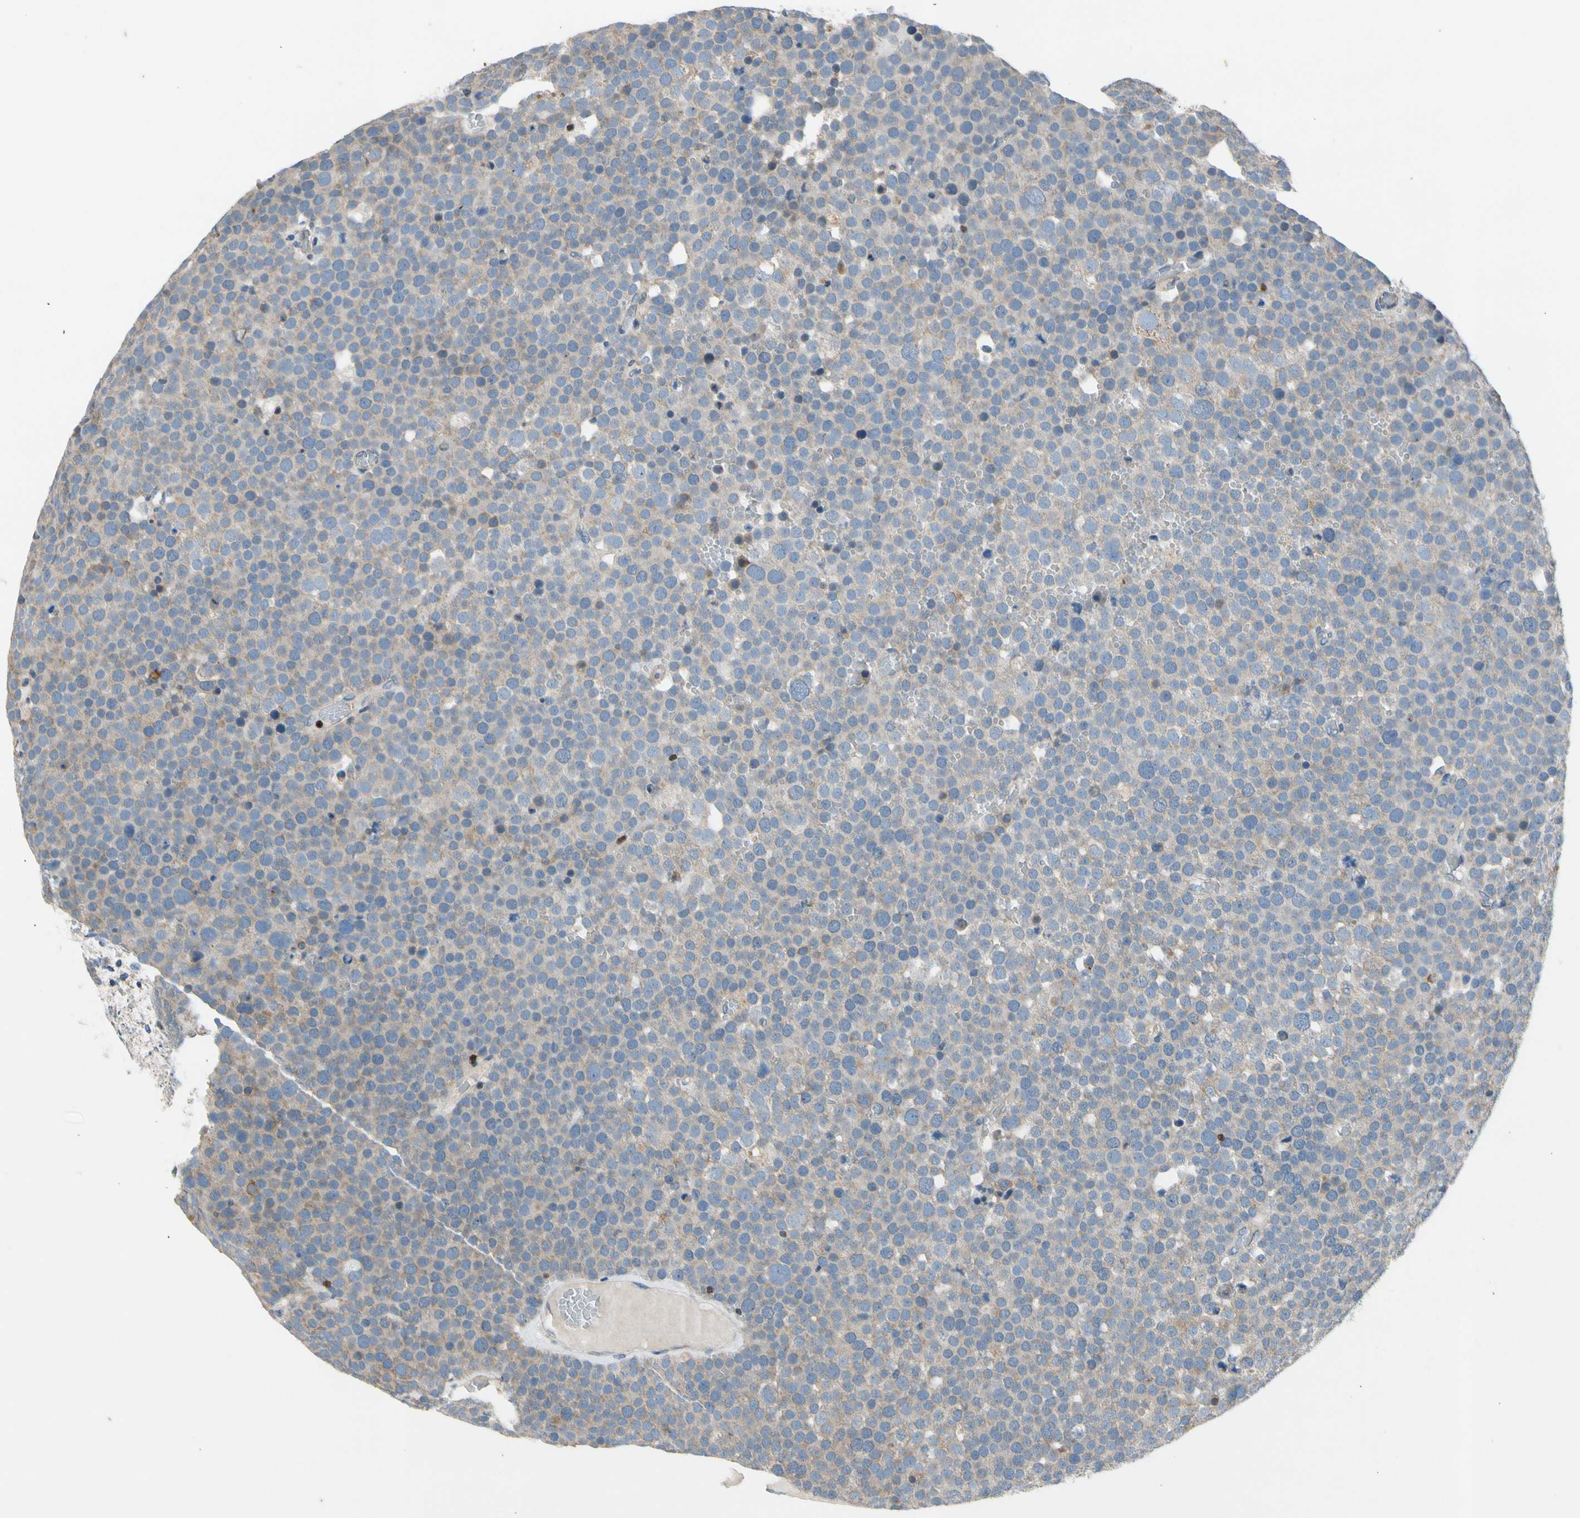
{"staining": {"intensity": "negative", "quantity": "none", "location": "none"}, "tissue": "testis cancer", "cell_type": "Tumor cells", "image_type": "cancer", "snomed": [{"axis": "morphology", "description": "Seminoma, NOS"}, {"axis": "topography", "description": "Testis"}], "caption": "Human testis cancer stained for a protein using immunohistochemistry (IHC) shows no staining in tumor cells.", "gene": "TBX21", "patient": {"sex": "male", "age": 71}}